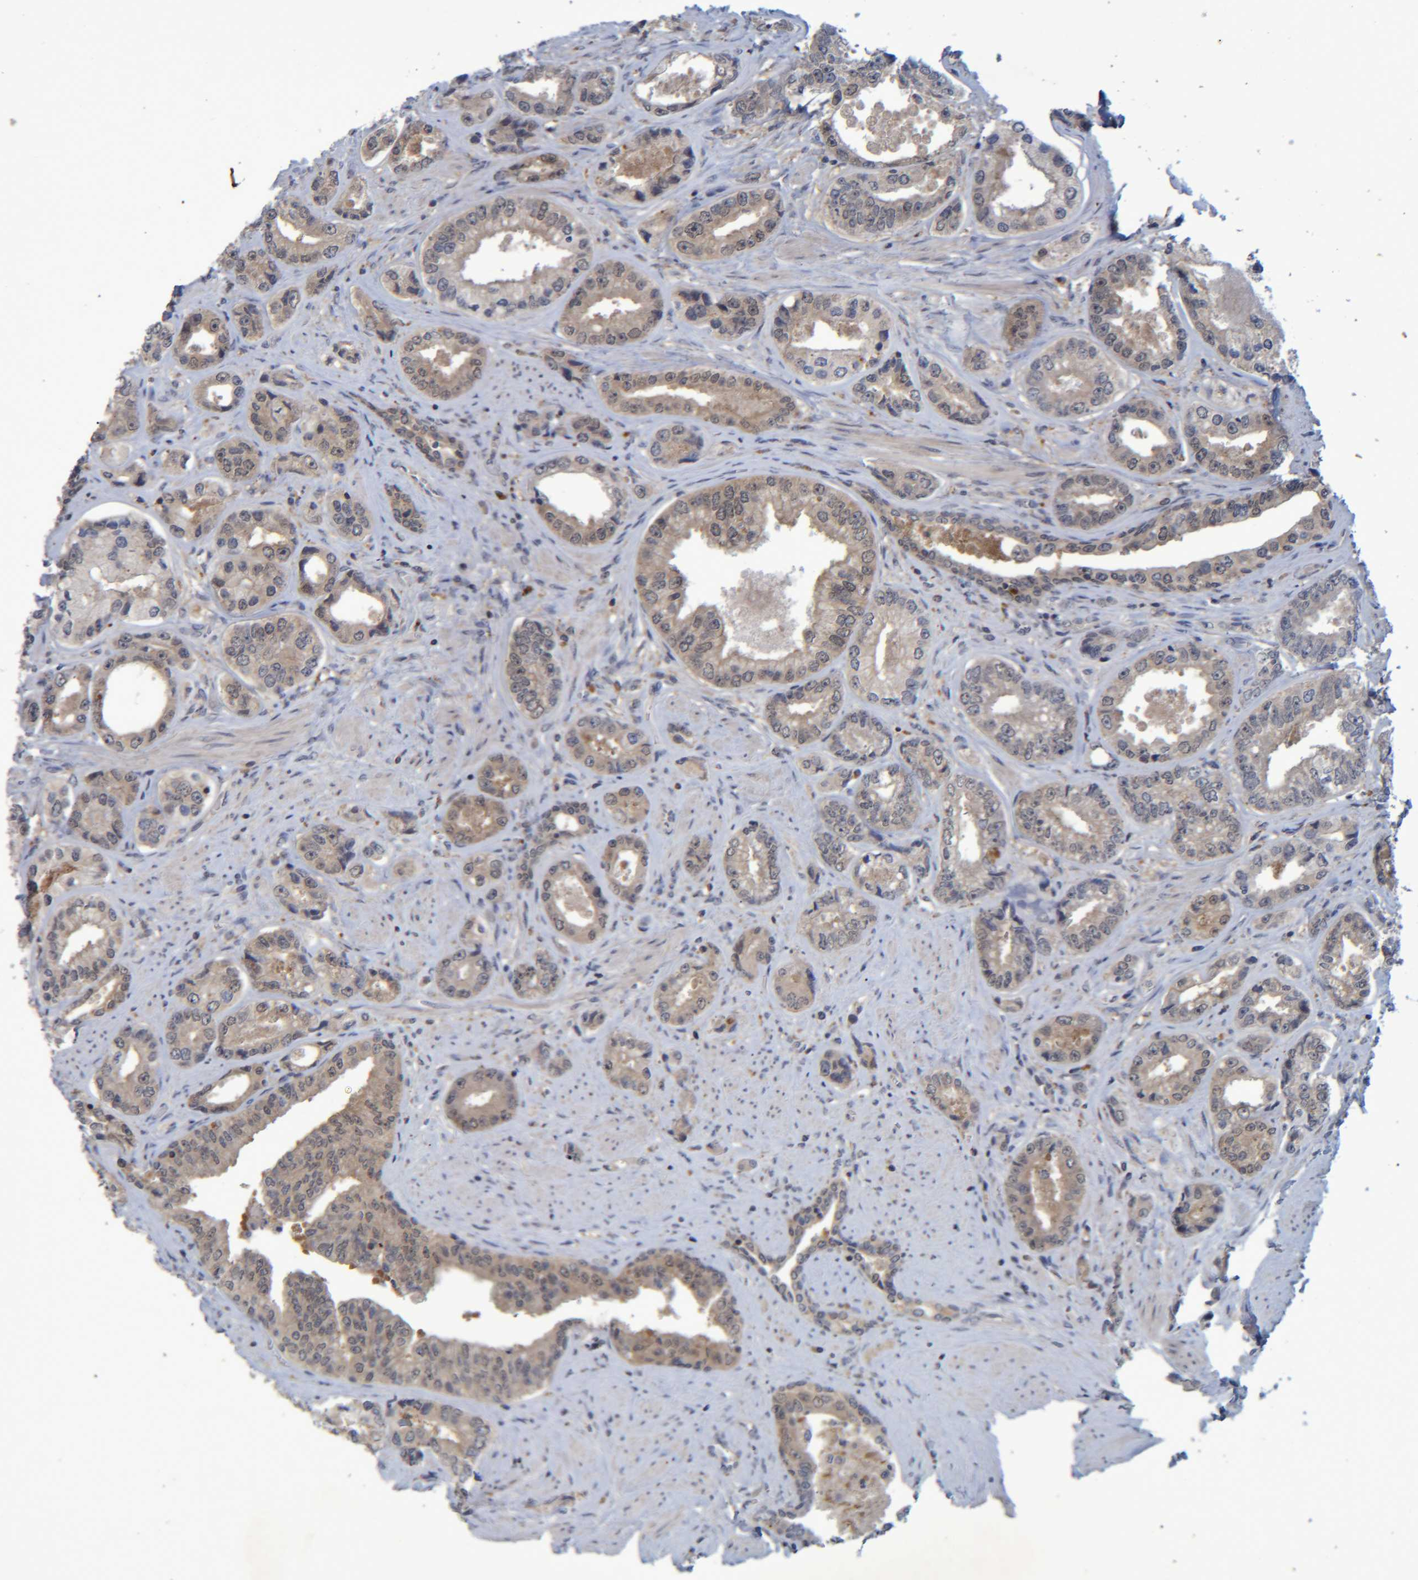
{"staining": {"intensity": "weak", "quantity": ">75%", "location": "cytoplasmic/membranous"}, "tissue": "prostate cancer", "cell_type": "Tumor cells", "image_type": "cancer", "snomed": [{"axis": "morphology", "description": "Adenocarcinoma, High grade"}, {"axis": "topography", "description": "Prostate"}], "caption": "Prostate cancer (adenocarcinoma (high-grade)) stained with DAB immunohistochemistry demonstrates low levels of weak cytoplasmic/membranous staining in about >75% of tumor cells.", "gene": "PCYT2", "patient": {"sex": "male", "age": 61}}